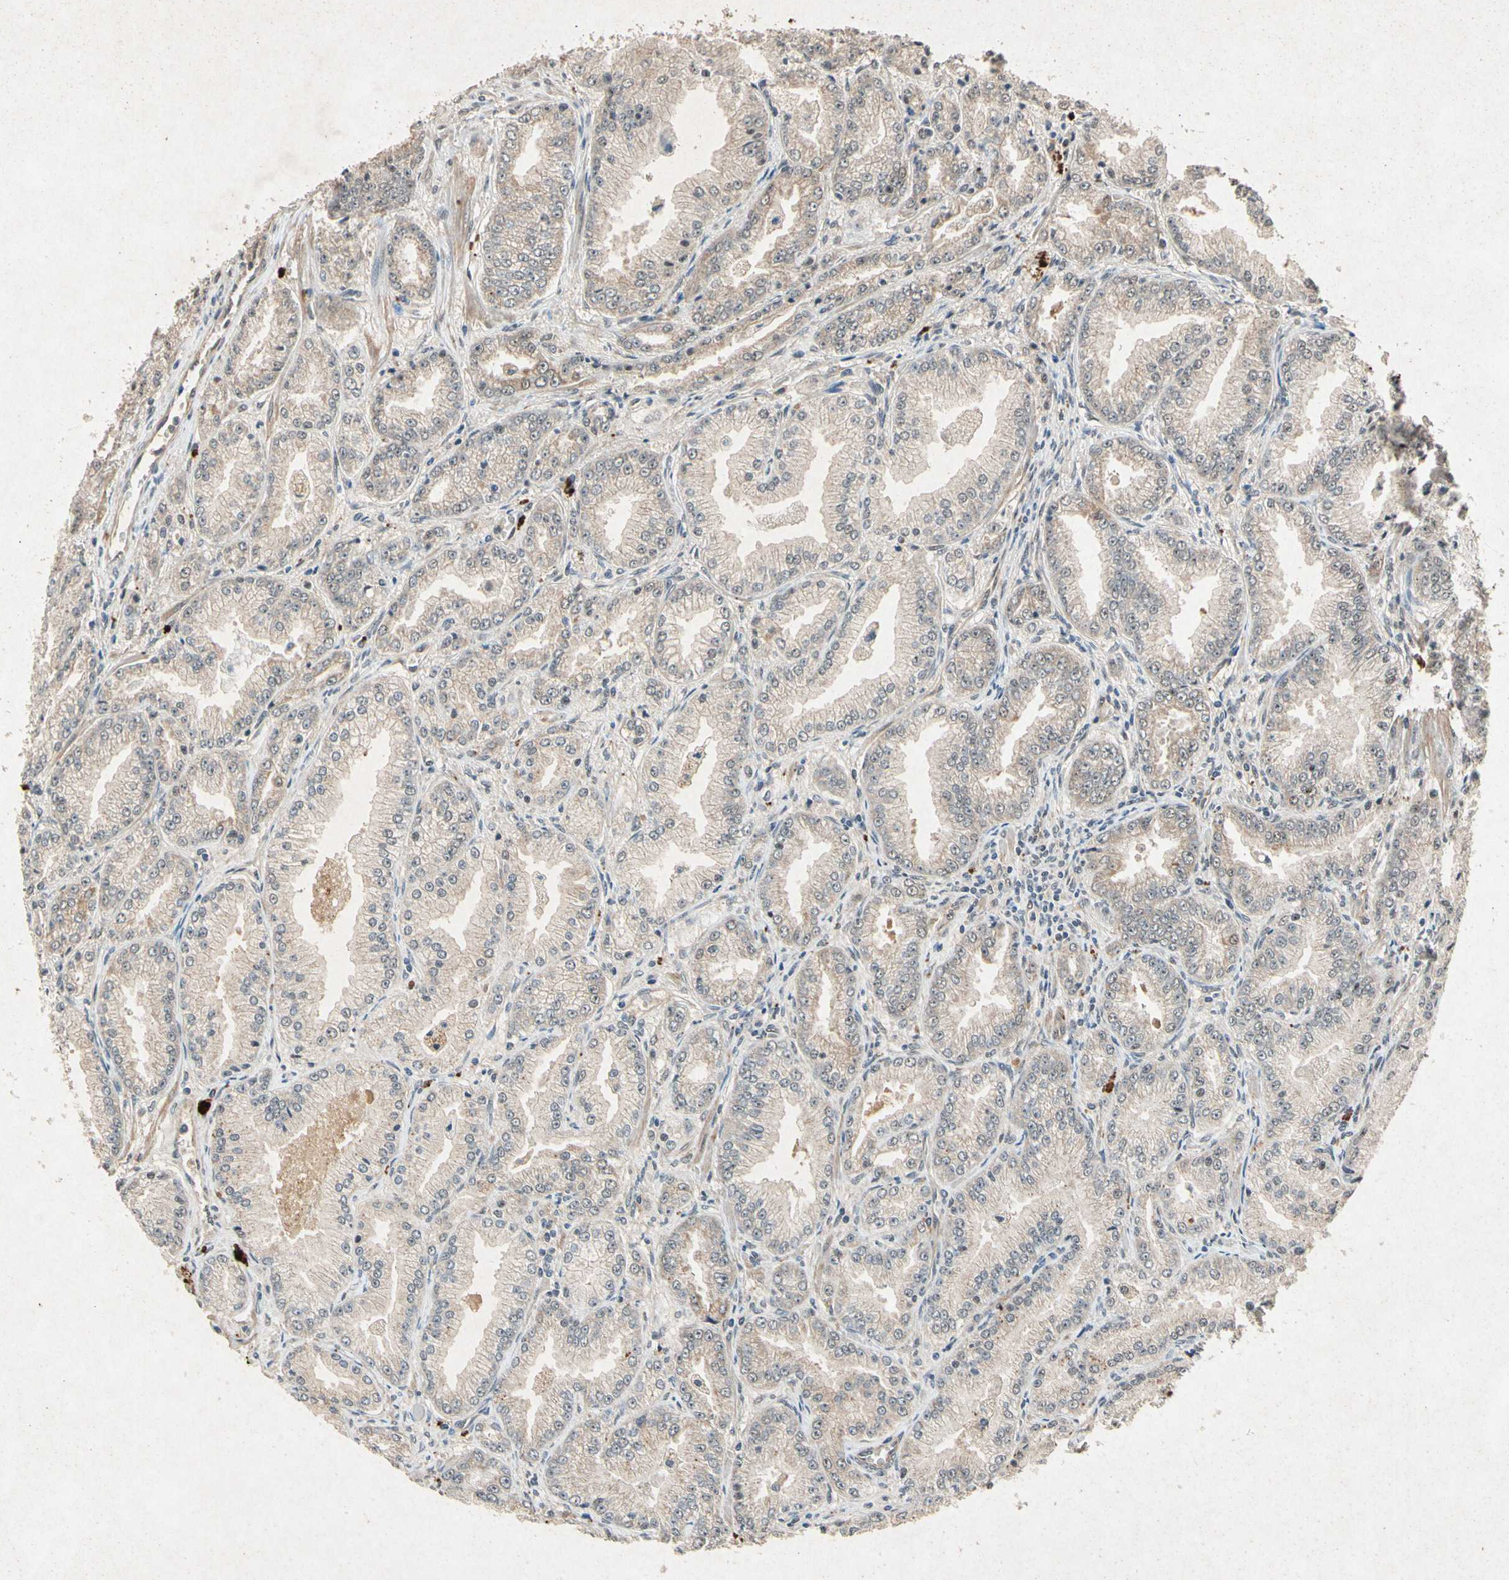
{"staining": {"intensity": "weak", "quantity": "<25%", "location": "nuclear"}, "tissue": "prostate cancer", "cell_type": "Tumor cells", "image_type": "cancer", "snomed": [{"axis": "morphology", "description": "Adenocarcinoma, High grade"}, {"axis": "topography", "description": "Prostate"}], "caption": "Tumor cells show no significant protein positivity in prostate cancer. The staining is performed using DAB brown chromogen with nuclei counter-stained in using hematoxylin.", "gene": "PML", "patient": {"sex": "male", "age": 61}}